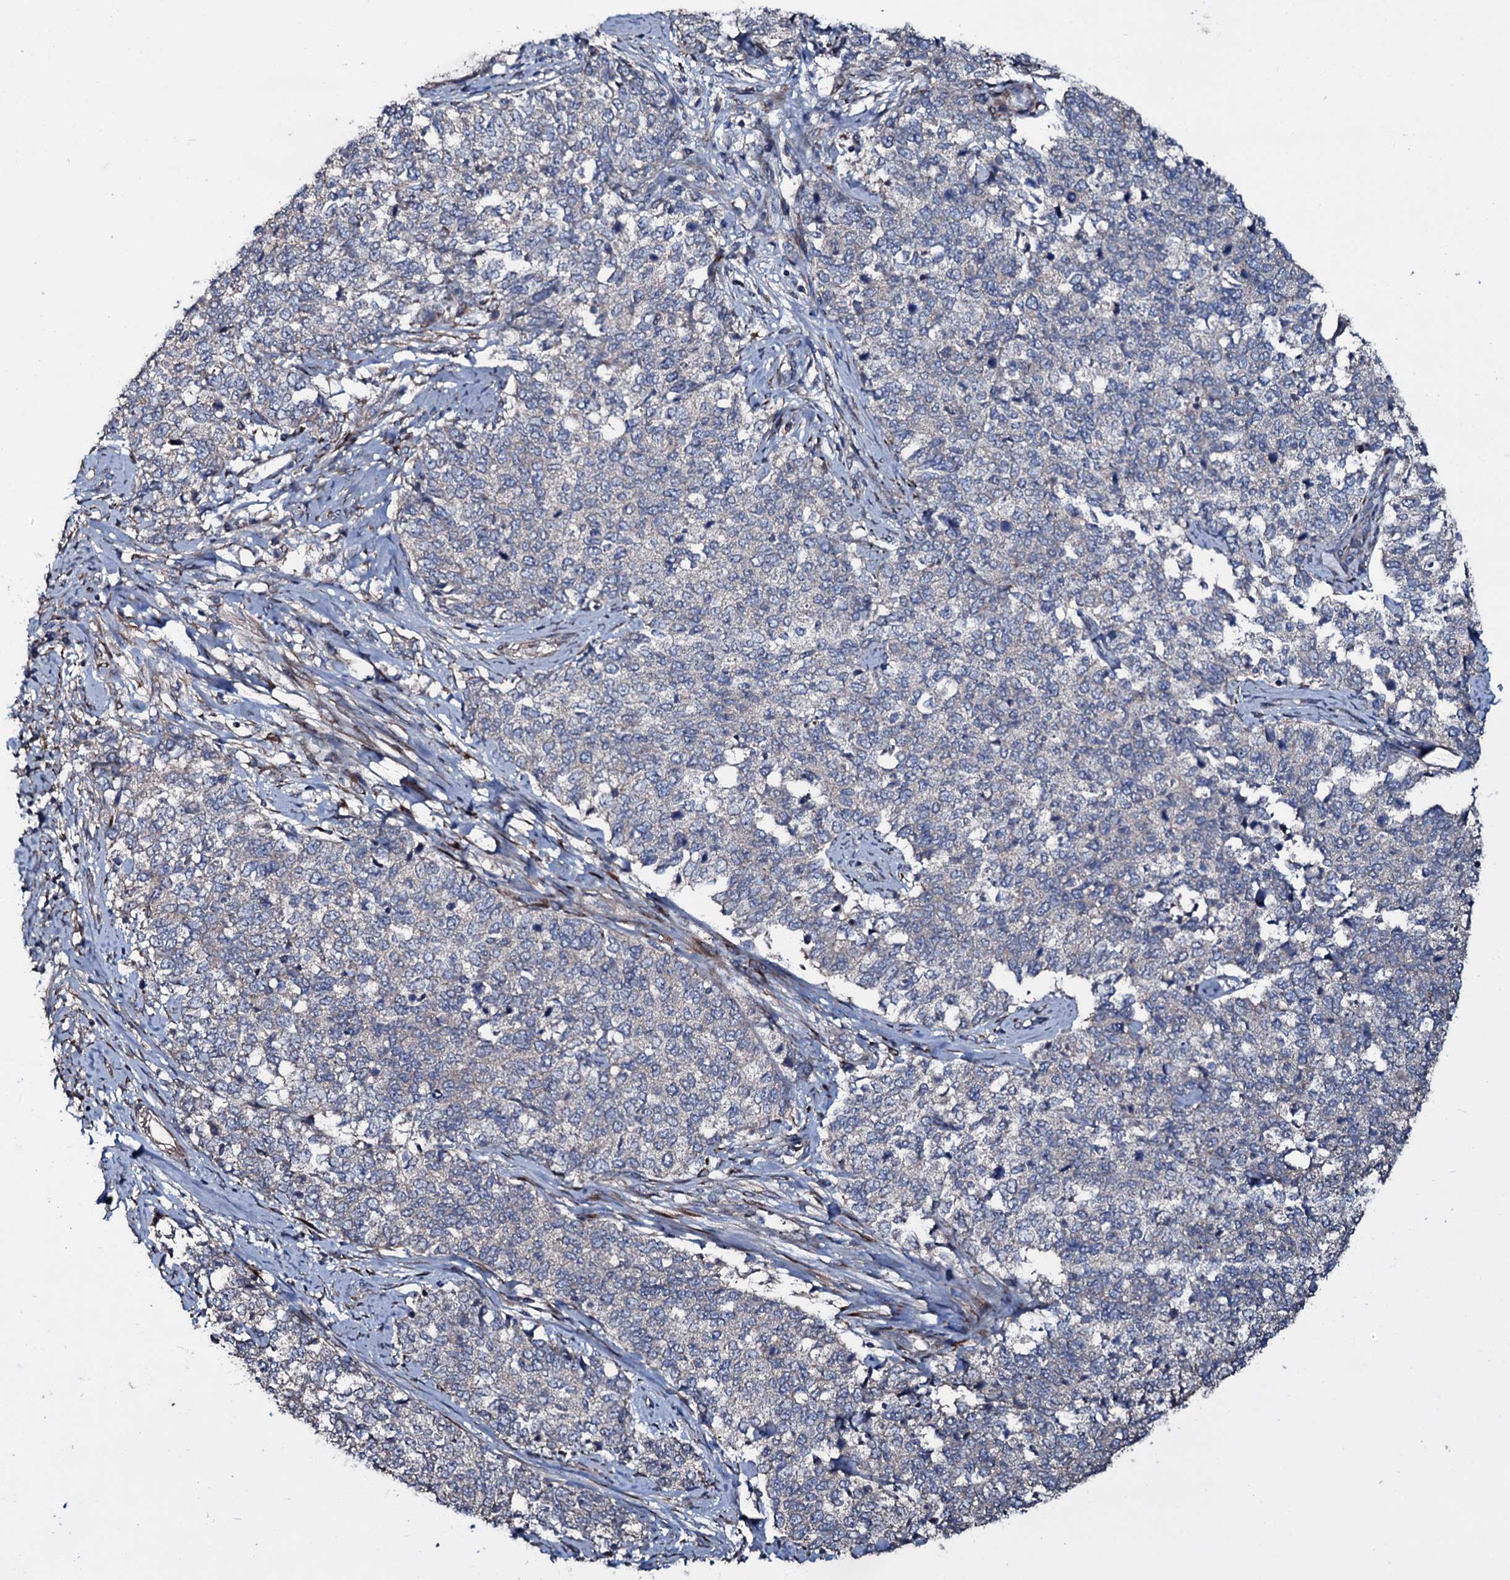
{"staining": {"intensity": "negative", "quantity": "none", "location": "none"}, "tissue": "cervical cancer", "cell_type": "Tumor cells", "image_type": "cancer", "snomed": [{"axis": "morphology", "description": "Squamous cell carcinoma, NOS"}, {"axis": "topography", "description": "Cervix"}], "caption": "An image of human cervical cancer is negative for staining in tumor cells.", "gene": "WIPF3", "patient": {"sex": "female", "age": 63}}